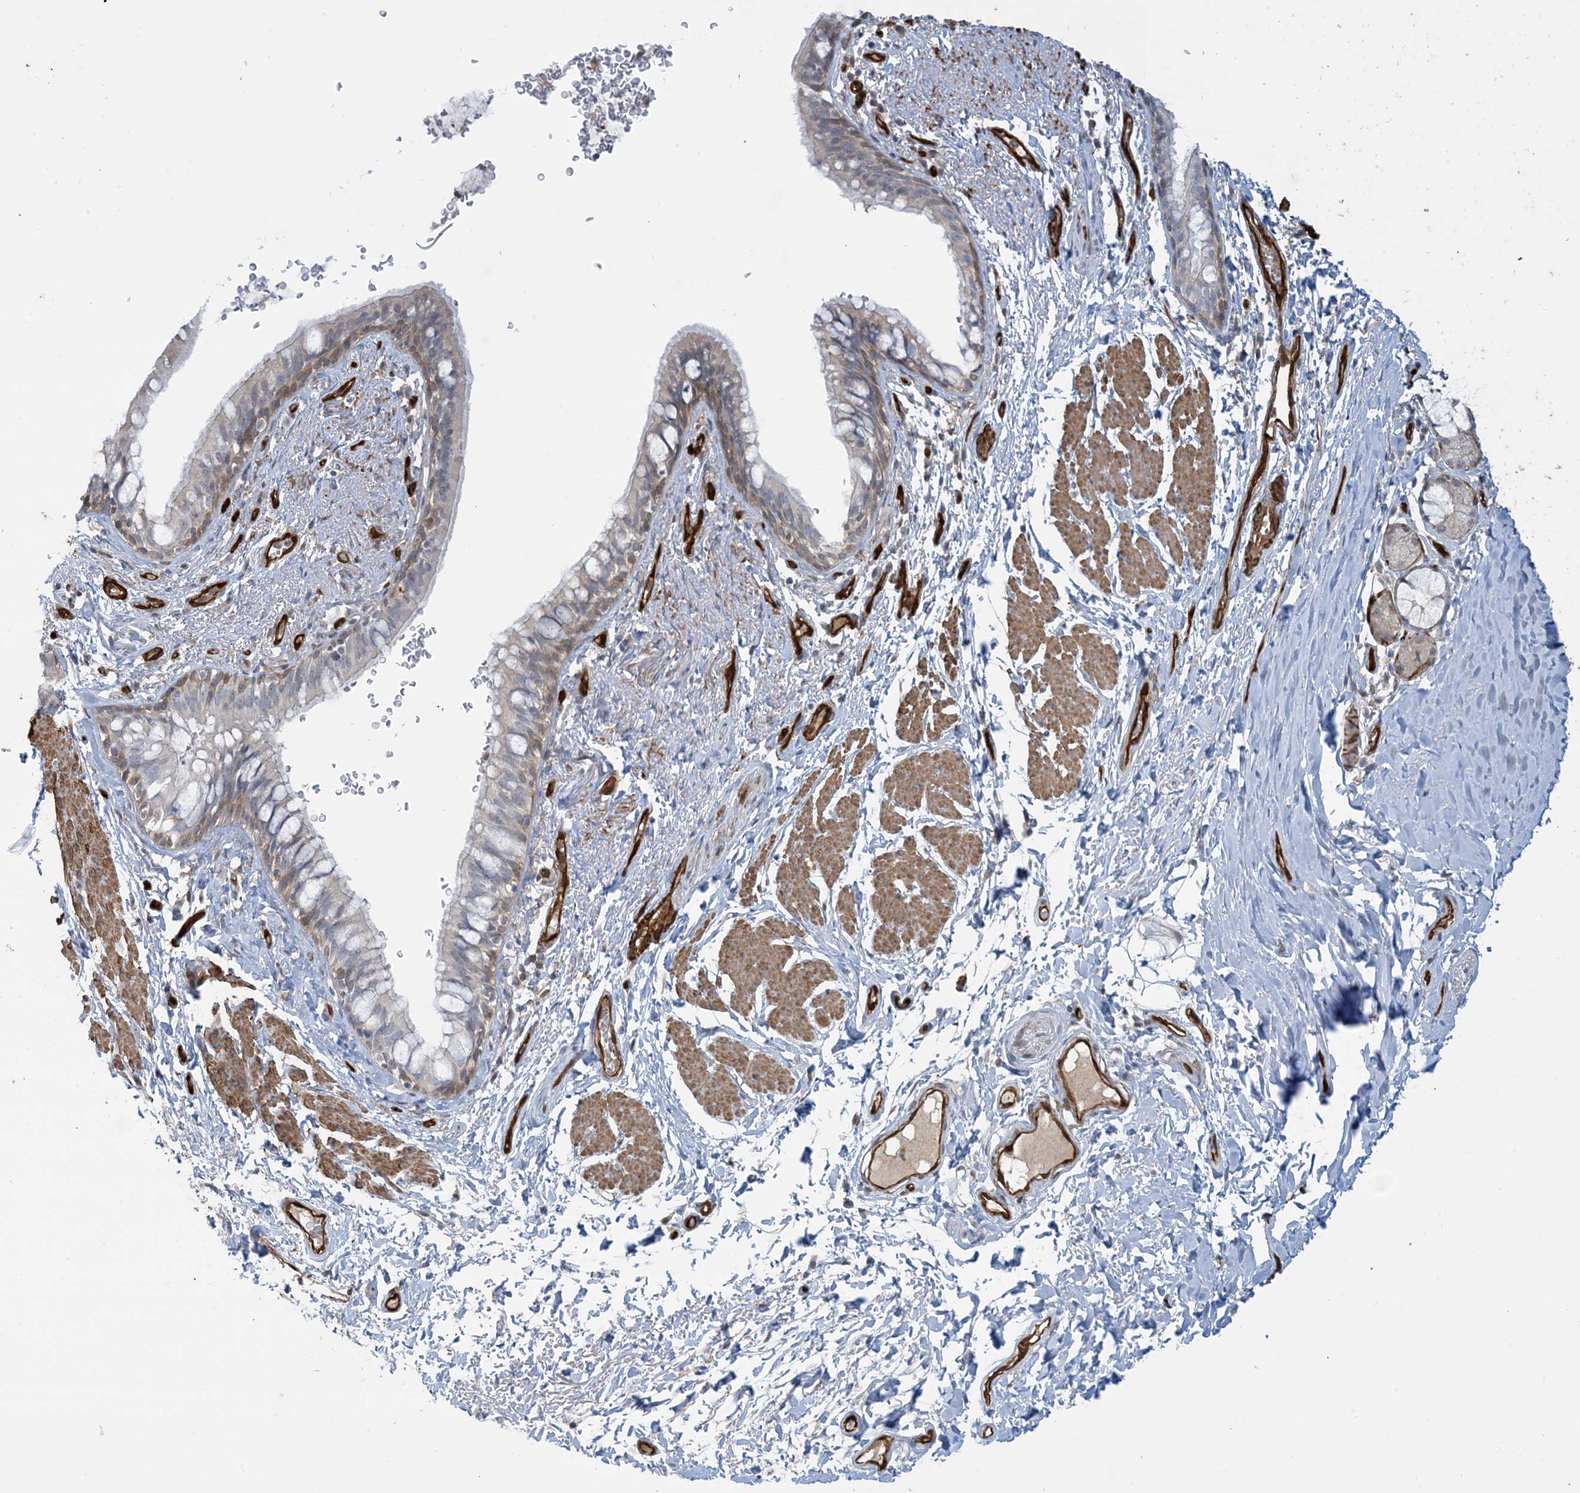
{"staining": {"intensity": "weak", "quantity": "<25%", "location": "cytoplasmic/membranous"}, "tissue": "bronchus", "cell_type": "Respiratory epithelial cells", "image_type": "normal", "snomed": [{"axis": "morphology", "description": "Normal tissue, NOS"}, {"axis": "topography", "description": "Cartilage tissue"}, {"axis": "topography", "description": "Bronchus"}], "caption": "High magnification brightfield microscopy of benign bronchus stained with DAB (3,3'-diaminobenzidine) (brown) and counterstained with hematoxylin (blue): respiratory epithelial cells show no significant staining. Brightfield microscopy of immunohistochemistry stained with DAB (brown) and hematoxylin (blue), captured at high magnification.", "gene": "PPM1F", "patient": {"sex": "female", "age": 36}}